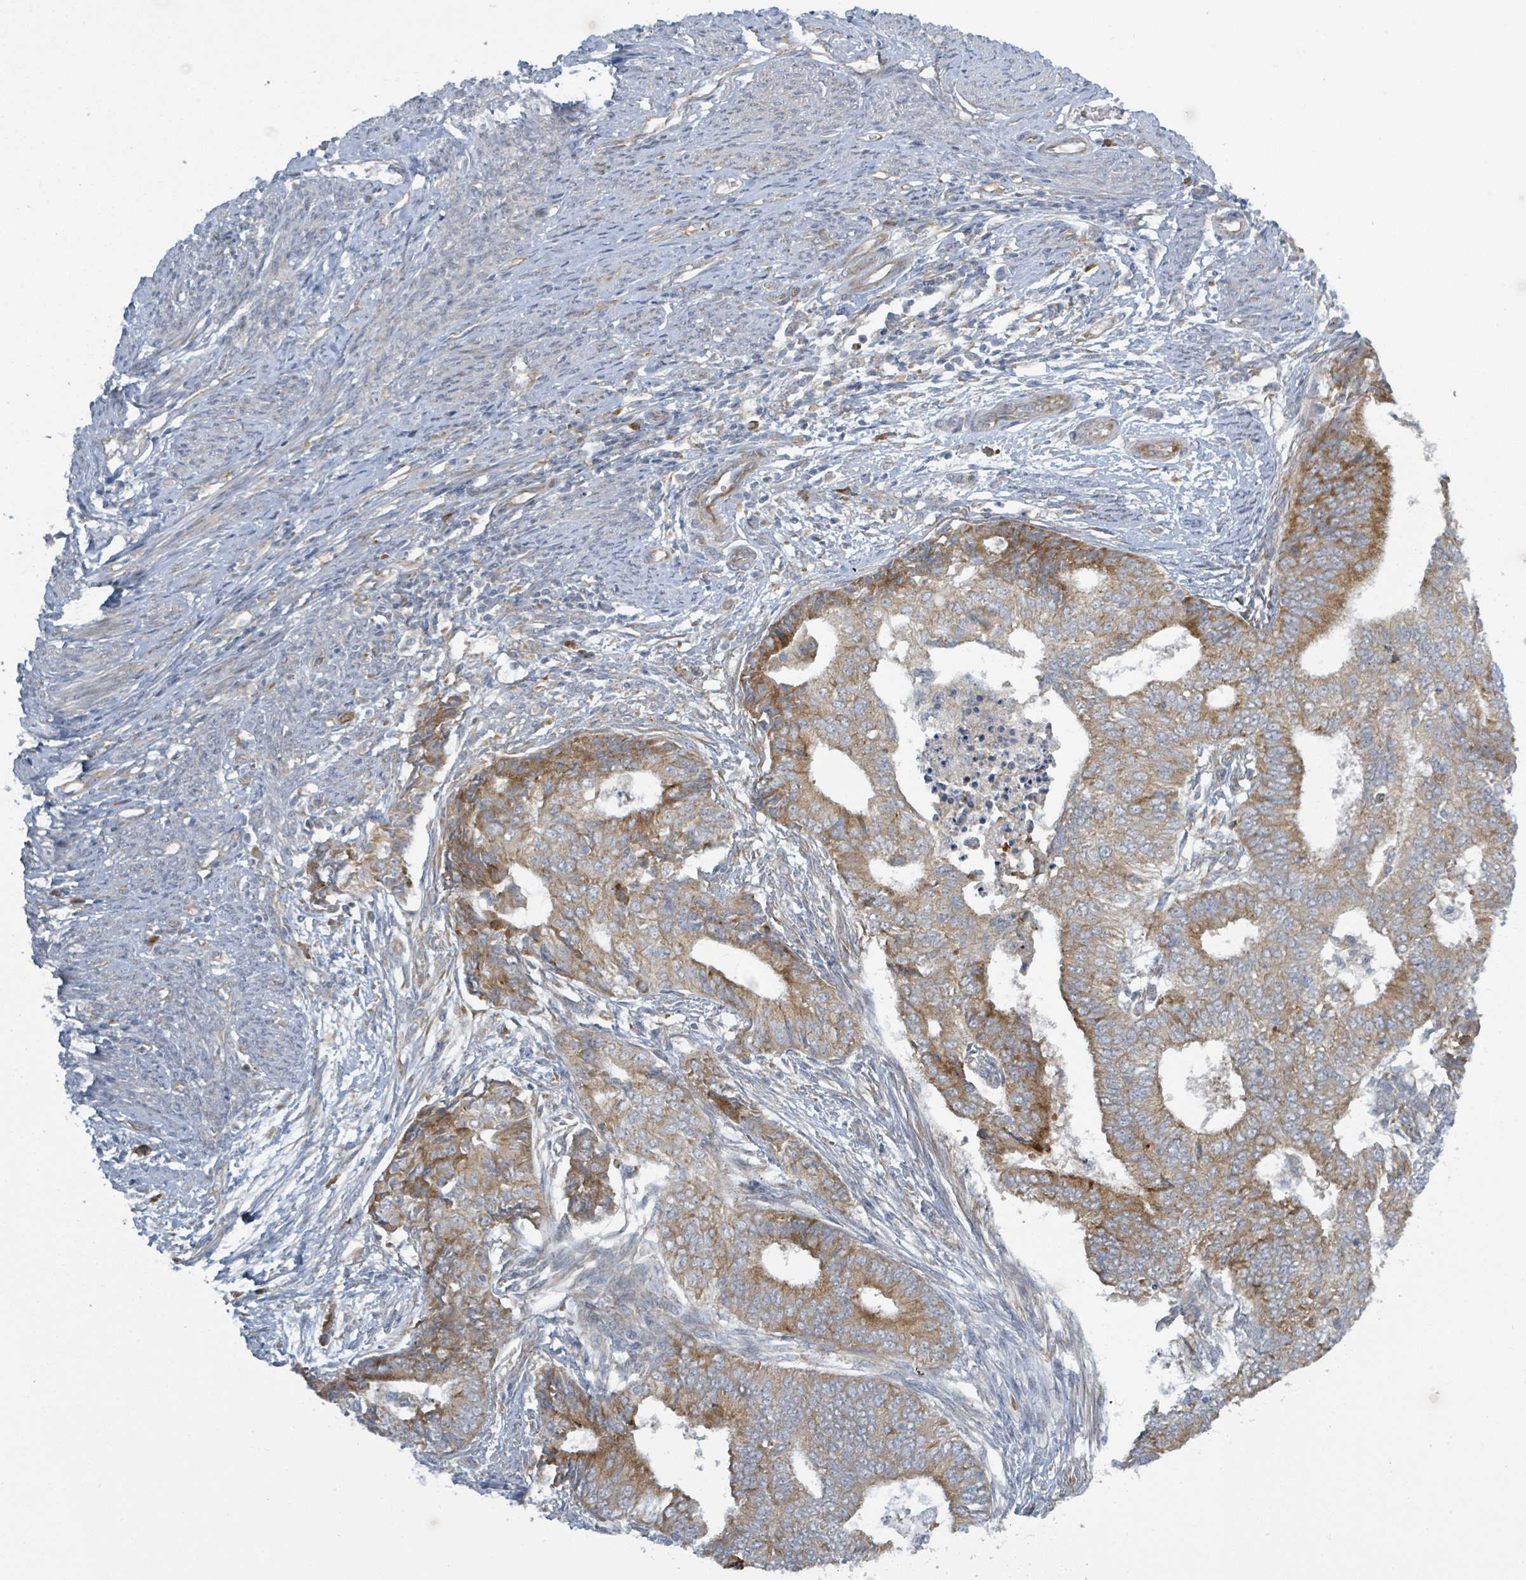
{"staining": {"intensity": "moderate", "quantity": ">75%", "location": "cytoplasmic/membranous"}, "tissue": "endometrial cancer", "cell_type": "Tumor cells", "image_type": "cancer", "snomed": [{"axis": "morphology", "description": "Adenocarcinoma, NOS"}, {"axis": "topography", "description": "Endometrium"}], "caption": "About >75% of tumor cells in endometrial adenocarcinoma reveal moderate cytoplasmic/membranous protein expression as visualized by brown immunohistochemical staining.", "gene": "RPL32", "patient": {"sex": "female", "age": 62}}